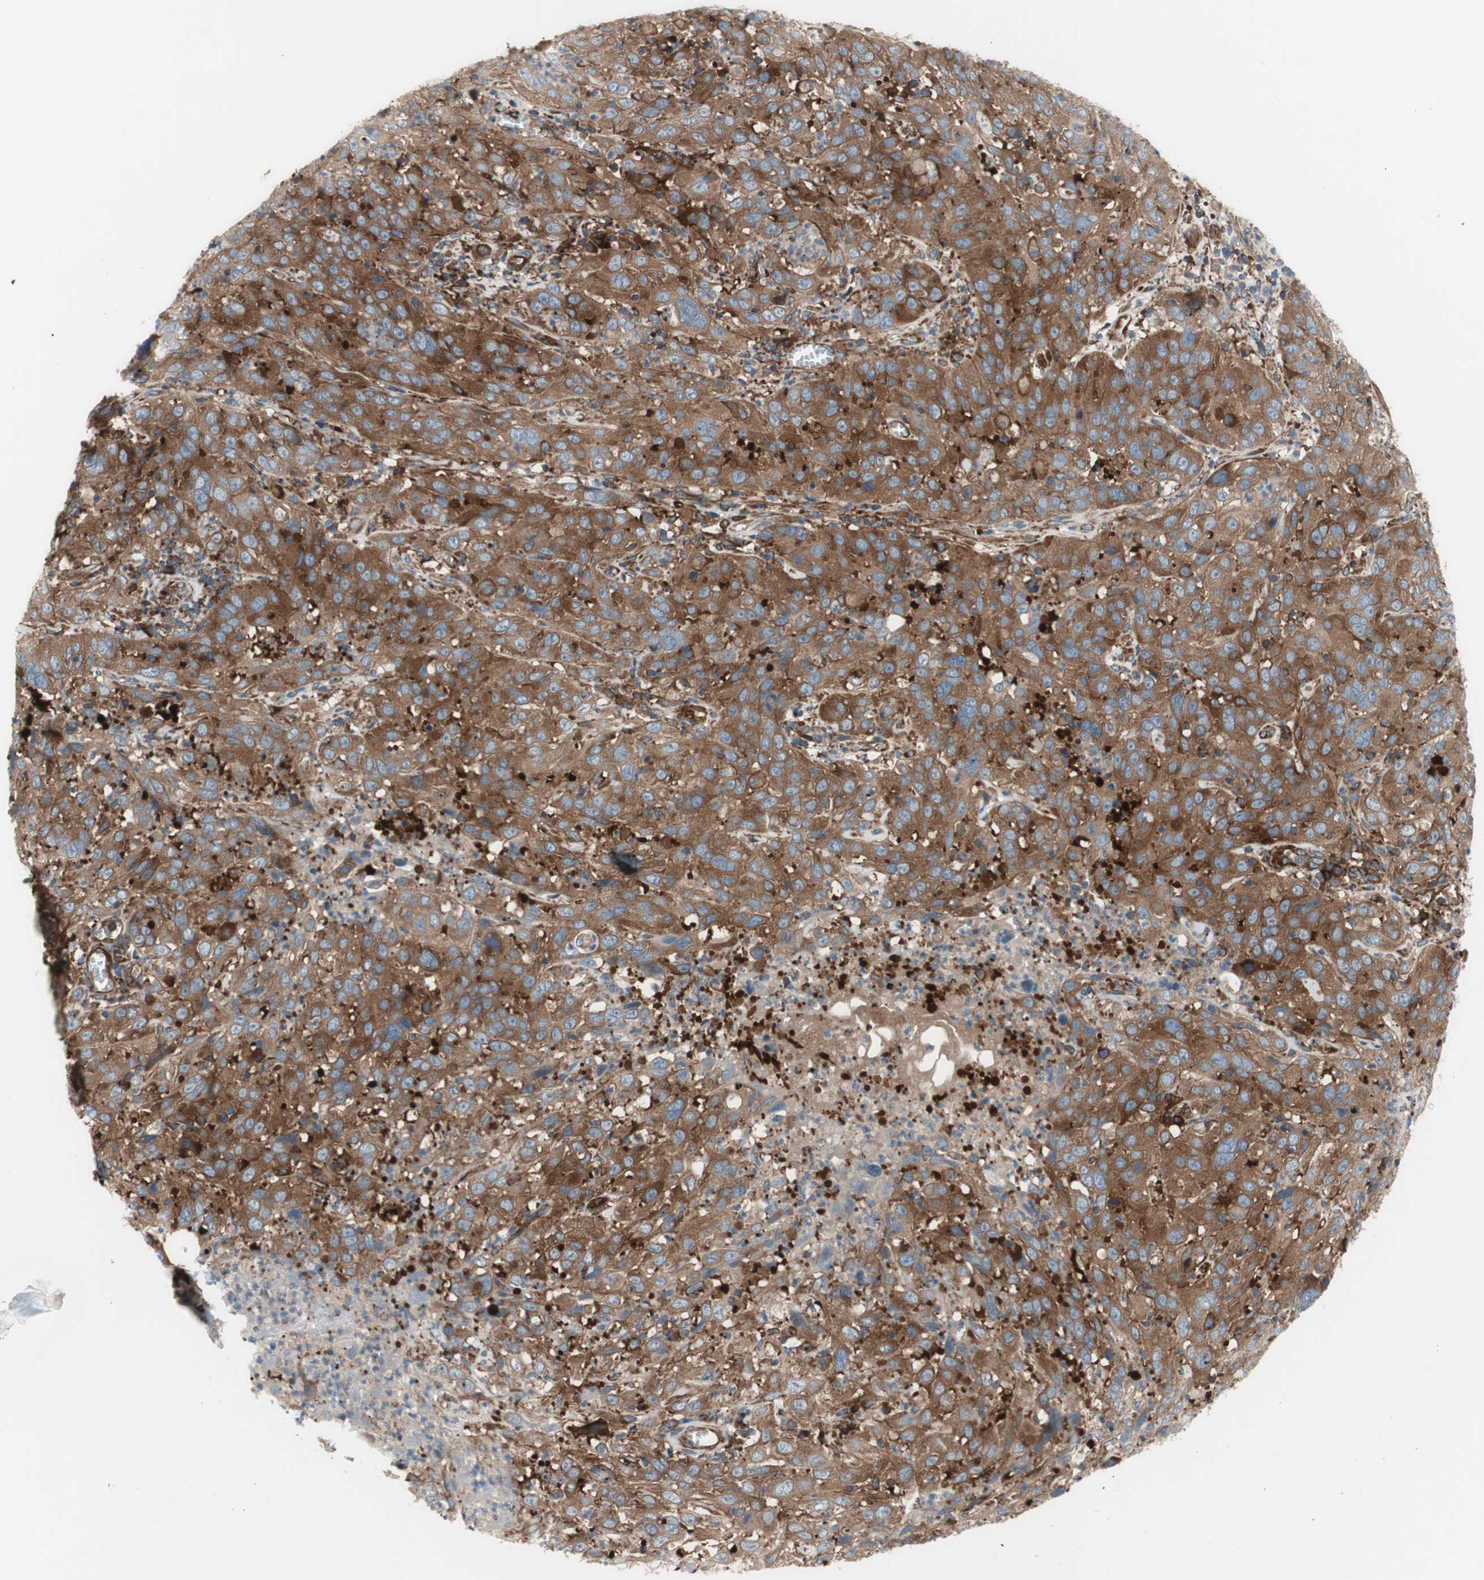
{"staining": {"intensity": "moderate", "quantity": ">75%", "location": "cytoplasmic/membranous"}, "tissue": "cervical cancer", "cell_type": "Tumor cells", "image_type": "cancer", "snomed": [{"axis": "morphology", "description": "Squamous cell carcinoma, NOS"}, {"axis": "topography", "description": "Cervix"}], "caption": "Protein staining of cervical cancer tissue exhibits moderate cytoplasmic/membranous expression in about >75% of tumor cells.", "gene": "CCN4", "patient": {"sex": "female", "age": 32}}